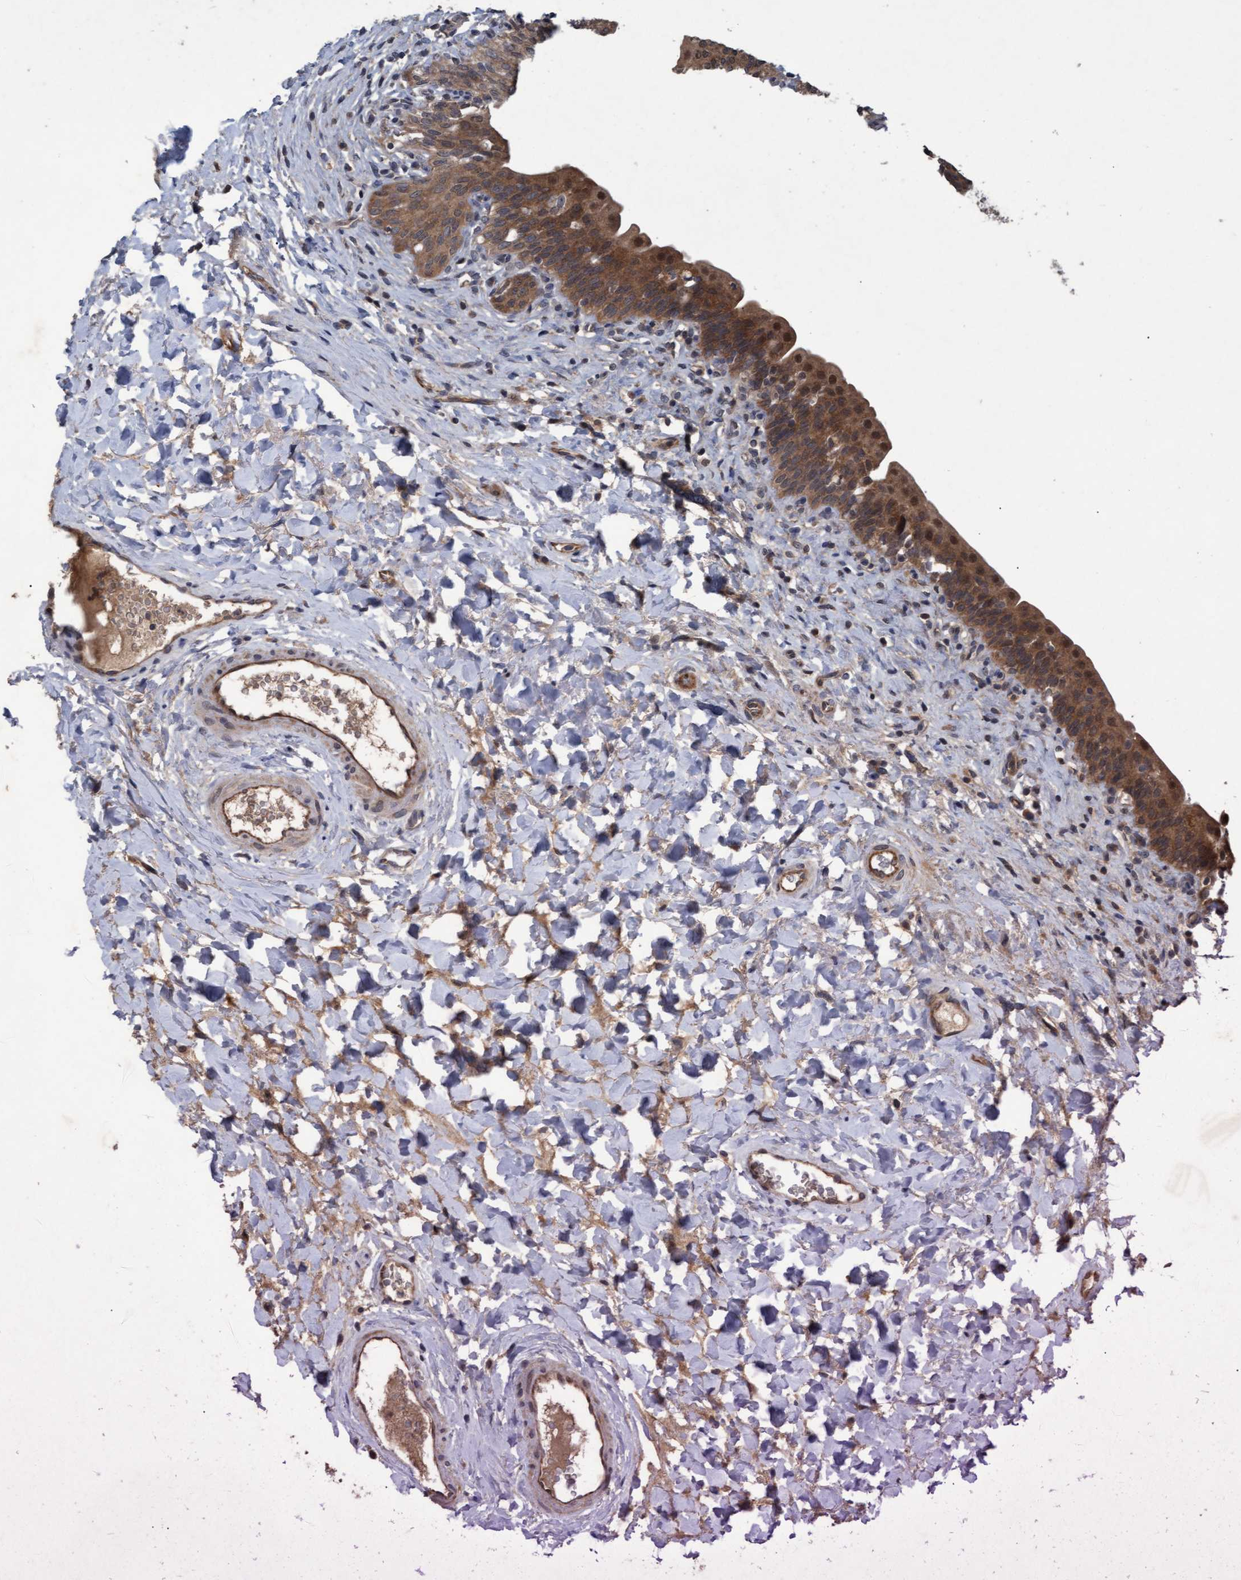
{"staining": {"intensity": "strong", "quantity": ">75%", "location": "cytoplasmic/membranous,nuclear"}, "tissue": "urinary bladder", "cell_type": "Urothelial cells", "image_type": "normal", "snomed": [{"axis": "morphology", "description": "Normal tissue, NOS"}, {"axis": "topography", "description": "Urinary bladder"}], "caption": "Protein staining of normal urinary bladder demonstrates strong cytoplasmic/membranous,nuclear expression in about >75% of urothelial cells.", "gene": "PSMB6", "patient": {"sex": "male", "age": 83}}